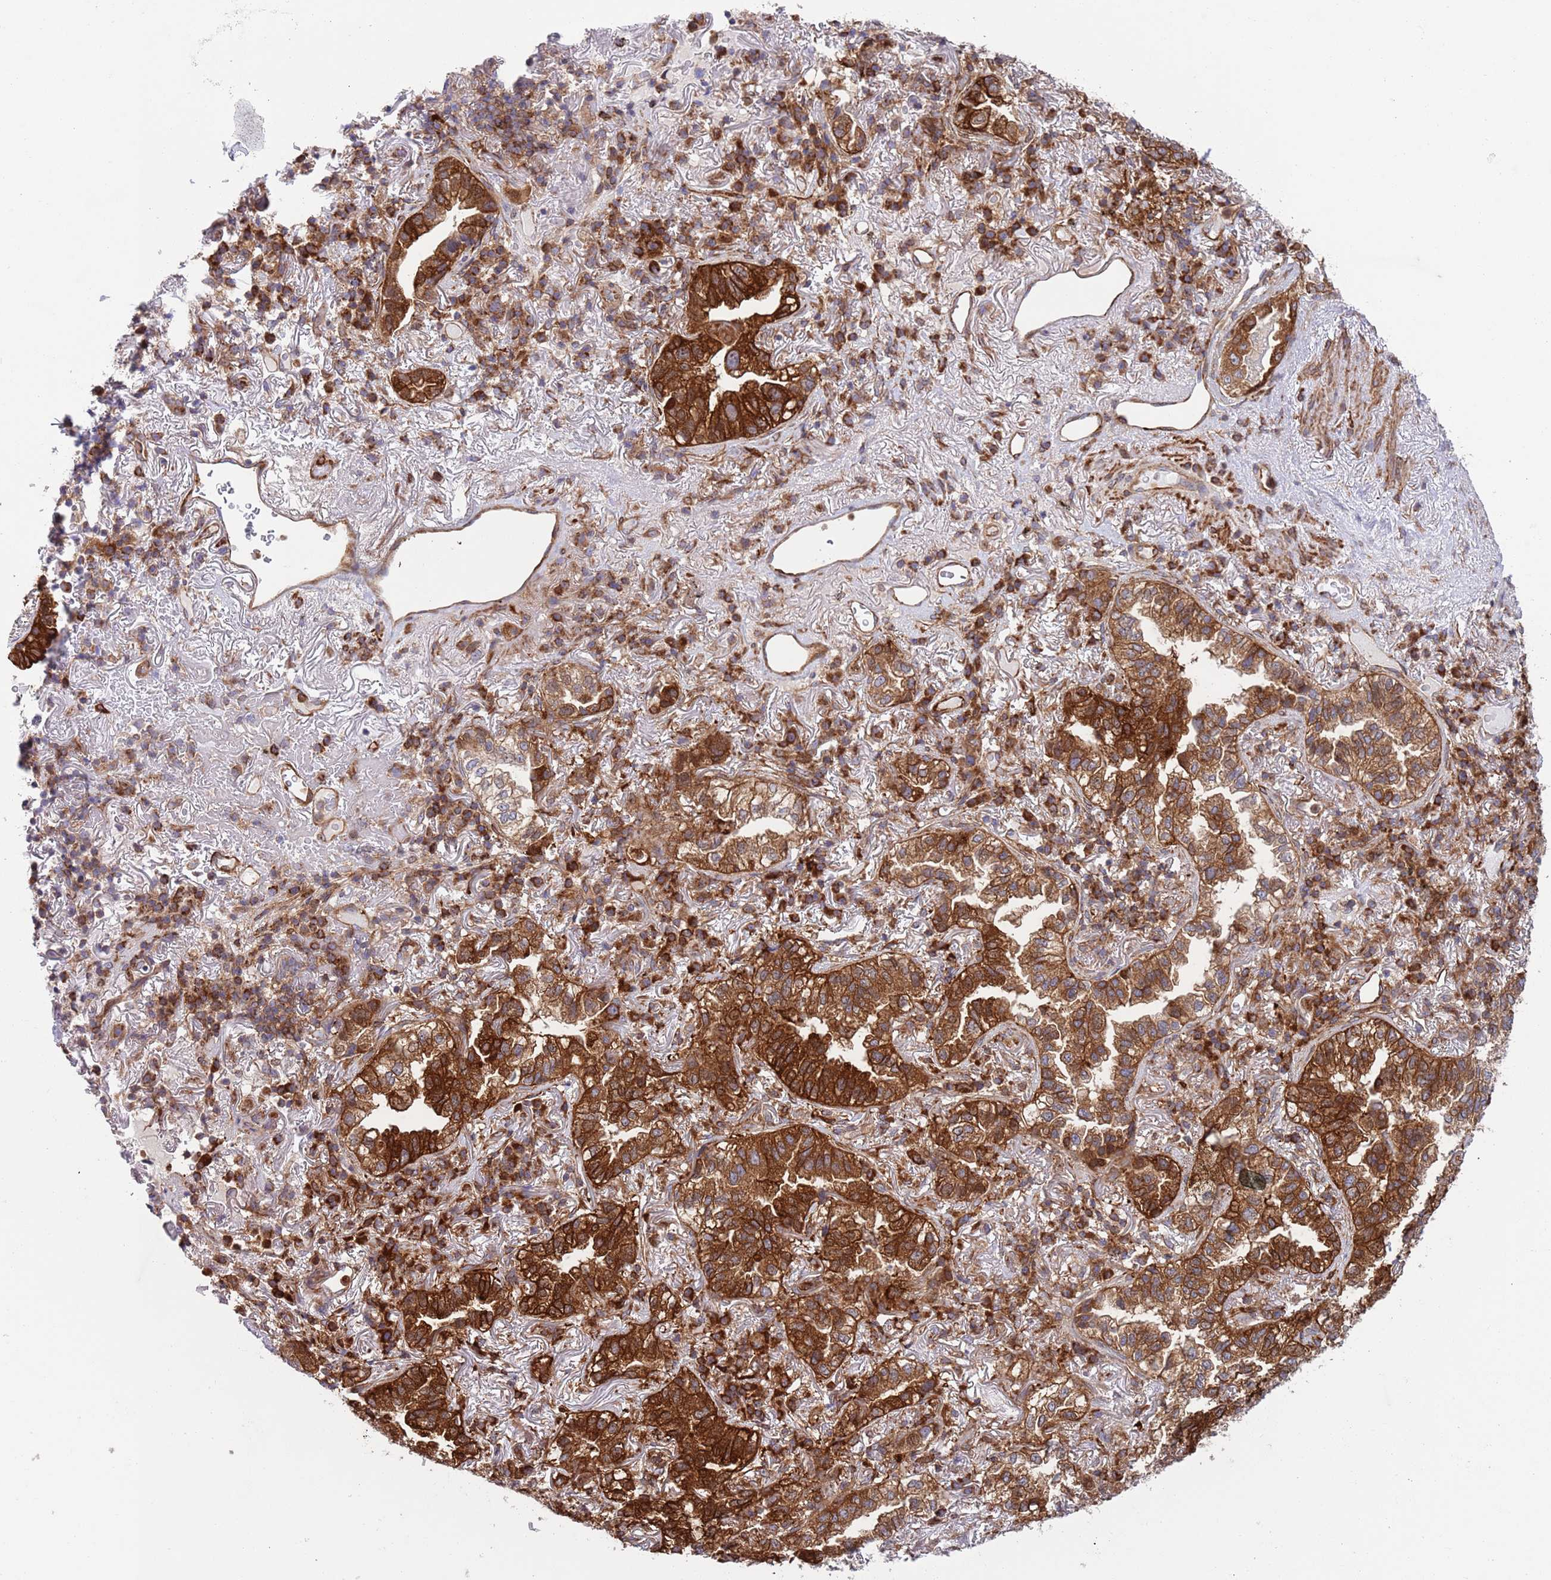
{"staining": {"intensity": "strong", "quantity": ">75%", "location": "cytoplasmic/membranous"}, "tissue": "lung cancer", "cell_type": "Tumor cells", "image_type": "cancer", "snomed": [{"axis": "morphology", "description": "Adenocarcinoma, NOS"}, {"axis": "topography", "description": "Lung"}], "caption": "The micrograph demonstrates immunohistochemical staining of lung cancer. There is strong cytoplasmic/membranous staining is identified in about >75% of tumor cells. The staining is performed using DAB (3,3'-diaminobenzidine) brown chromogen to label protein expression. The nuclei are counter-stained blue using hematoxylin.", "gene": "ZMYM5", "patient": {"sex": "female", "age": 69}}